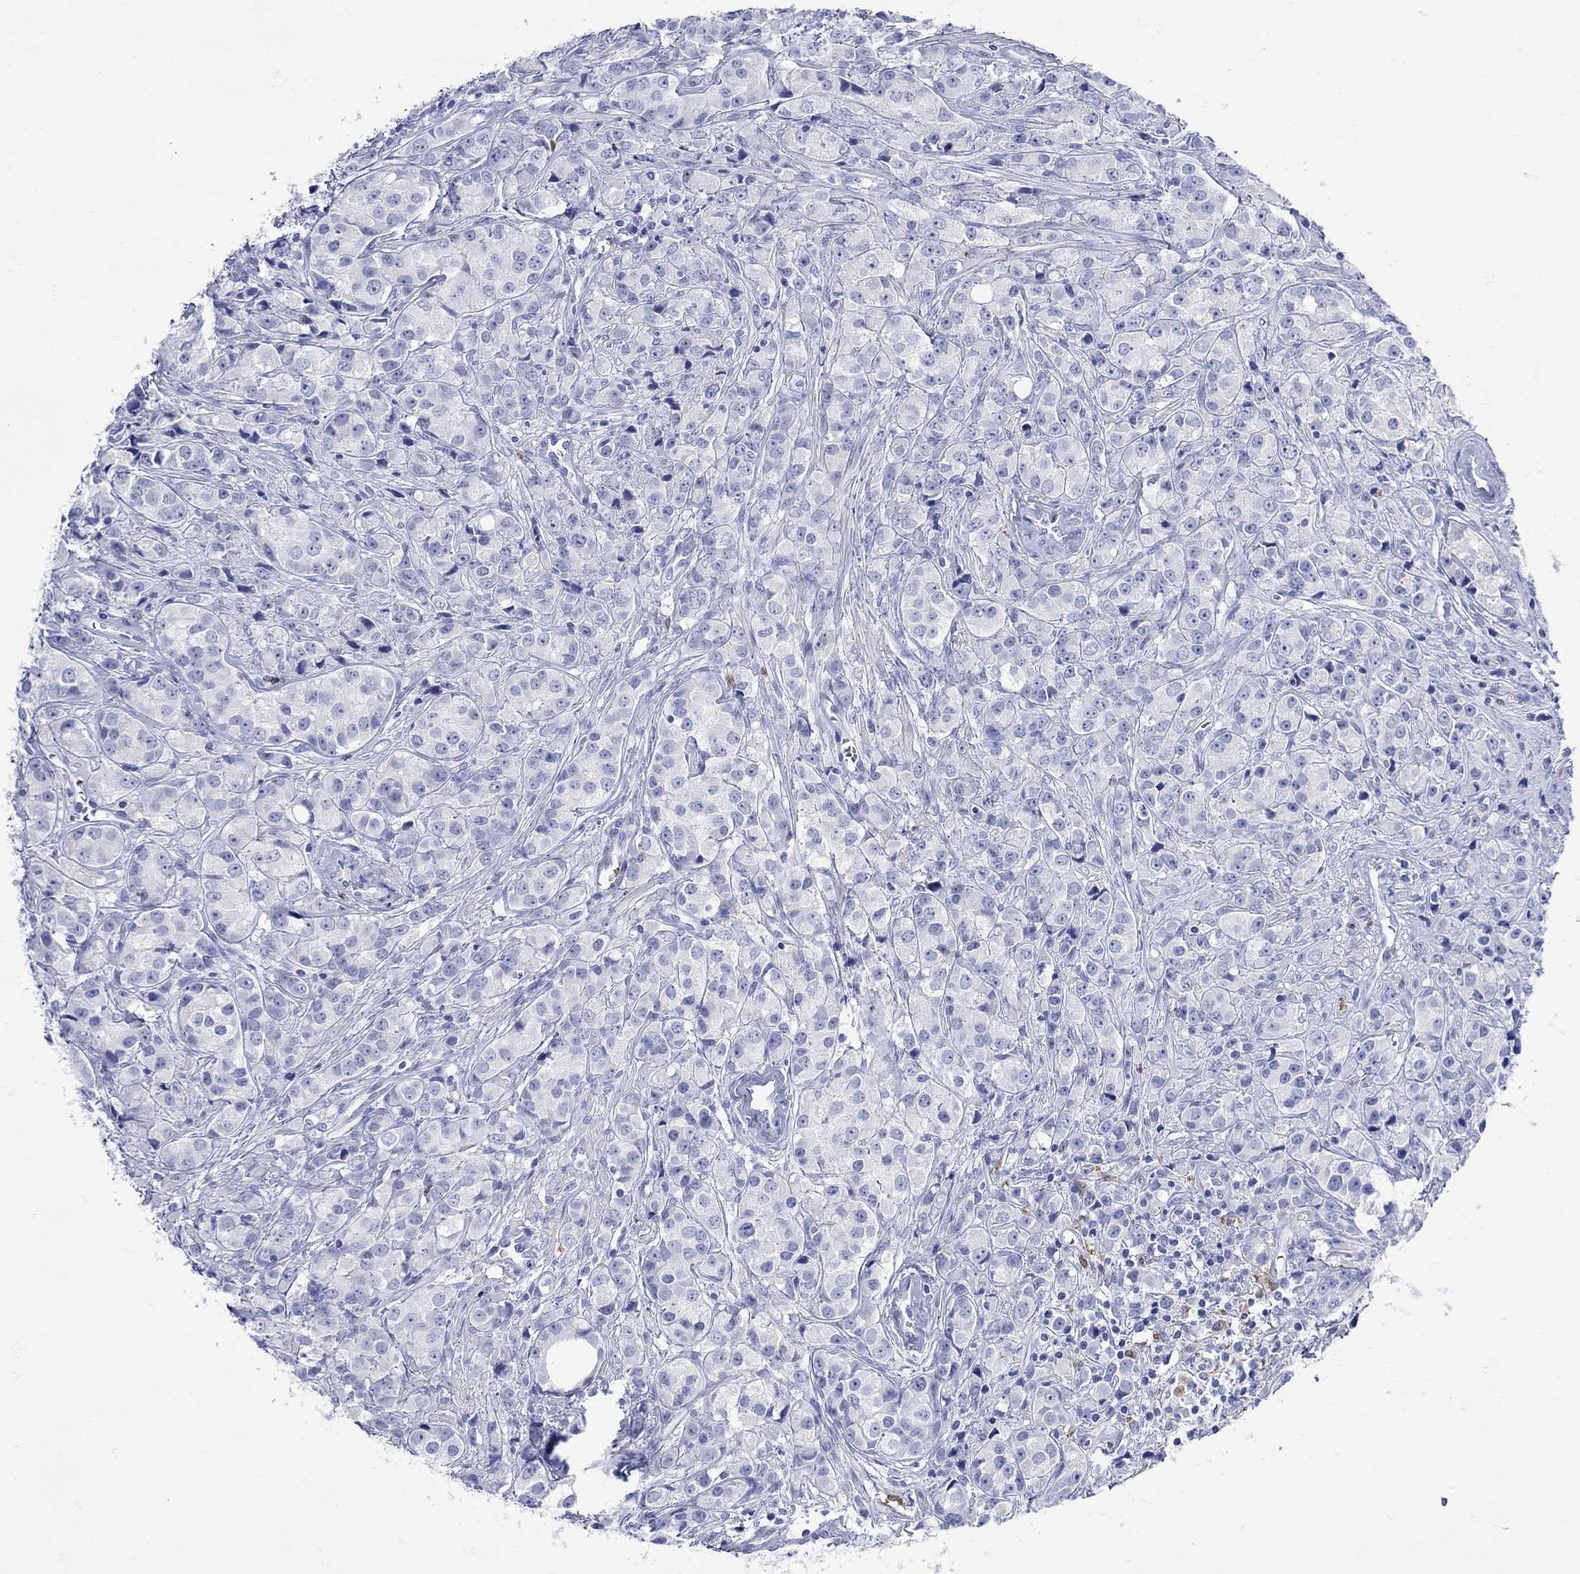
{"staining": {"intensity": "negative", "quantity": "none", "location": "none"}, "tissue": "prostate cancer", "cell_type": "Tumor cells", "image_type": "cancer", "snomed": [{"axis": "morphology", "description": "Adenocarcinoma, Medium grade"}, {"axis": "topography", "description": "Prostate"}], "caption": "A histopathology image of human prostate cancer is negative for staining in tumor cells.", "gene": "LINGO3", "patient": {"sex": "male", "age": 74}}